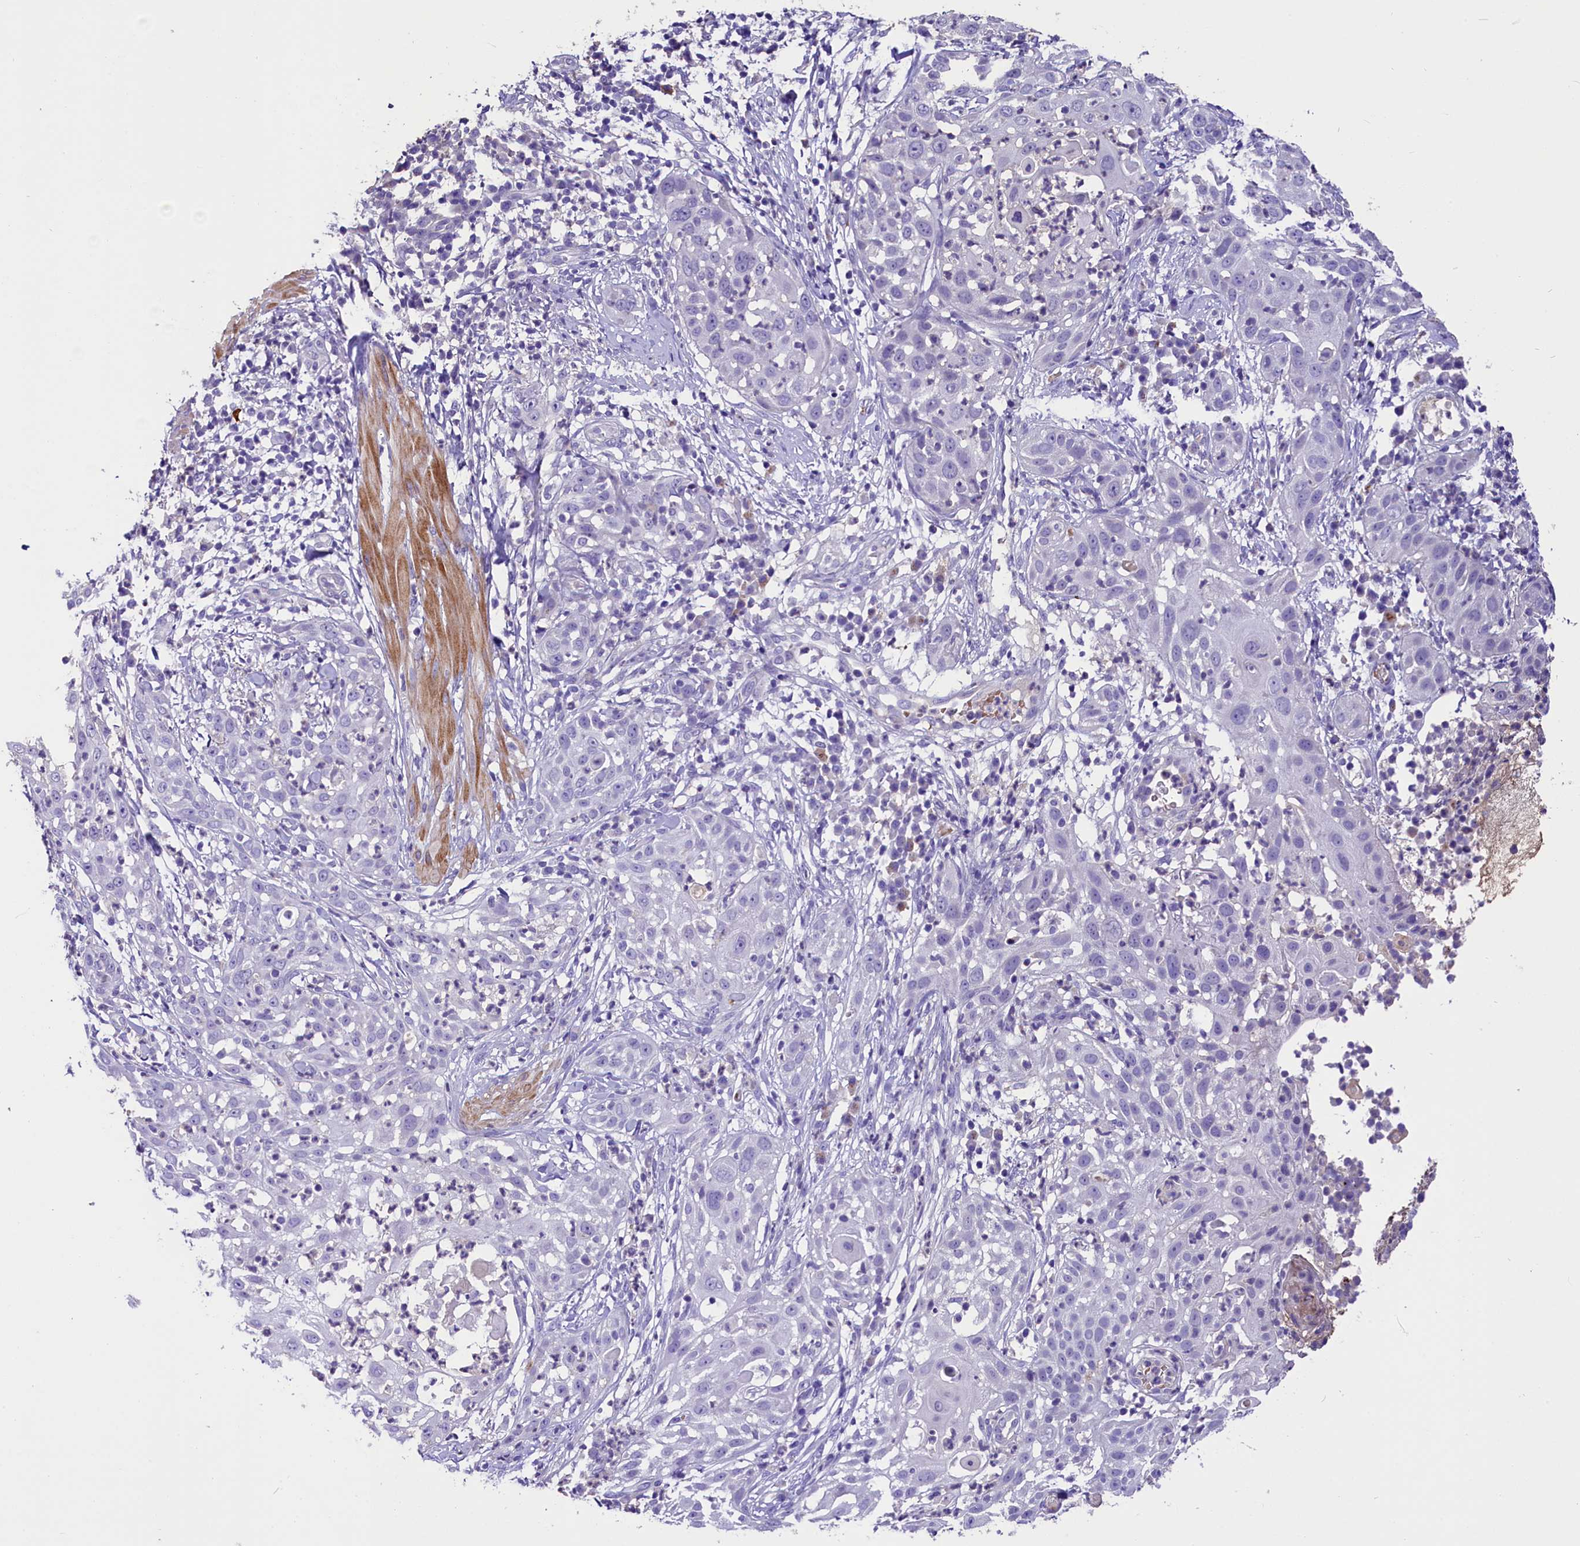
{"staining": {"intensity": "negative", "quantity": "none", "location": "none"}, "tissue": "skin cancer", "cell_type": "Tumor cells", "image_type": "cancer", "snomed": [{"axis": "morphology", "description": "Squamous cell carcinoma, NOS"}, {"axis": "topography", "description": "Skin"}], "caption": "Immunohistochemistry (IHC) image of human skin squamous cell carcinoma stained for a protein (brown), which displays no expression in tumor cells.", "gene": "MEX3B", "patient": {"sex": "female", "age": 44}}